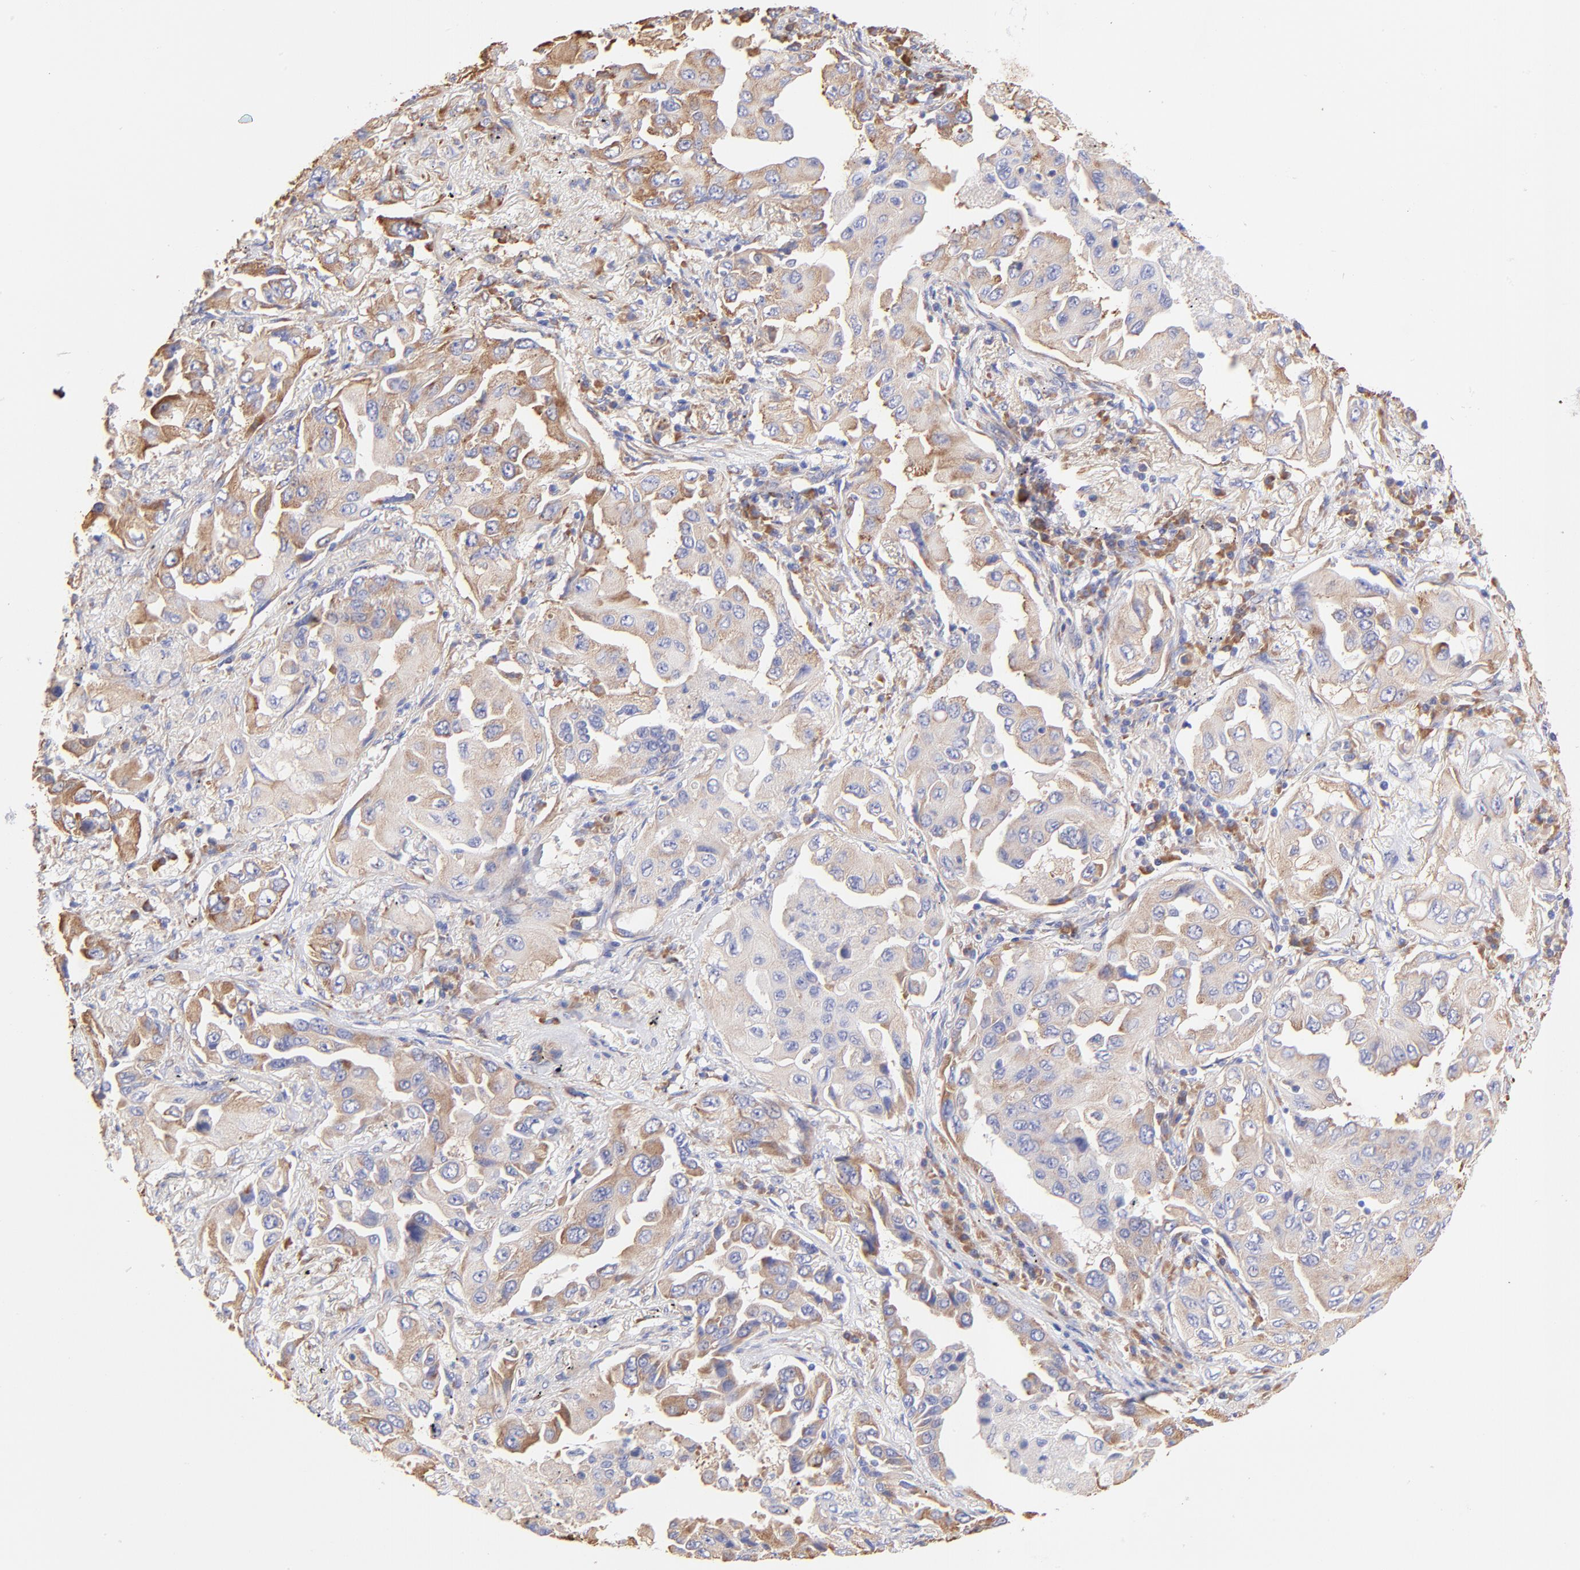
{"staining": {"intensity": "moderate", "quantity": "25%-75%", "location": "cytoplasmic/membranous"}, "tissue": "lung cancer", "cell_type": "Tumor cells", "image_type": "cancer", "snomed": [{"axis": "morphology", "description": "Adenocarcinoma, NOS"}, {"axis": "topography", "description": "Lung"}], "caption": "Immunohistochemistry image of neoplastic tissue: lung adenocarcinoma stained using immunohistochemistry (IHC) exhibits medium levels of moderate protein expression localized specifically in the cytoplasmic/membranous of tumor cells, appearing as a cytoplasmic/membranous brown color.", "gene": "RPL30", "patient": {"sex": "female", "age": 65}}